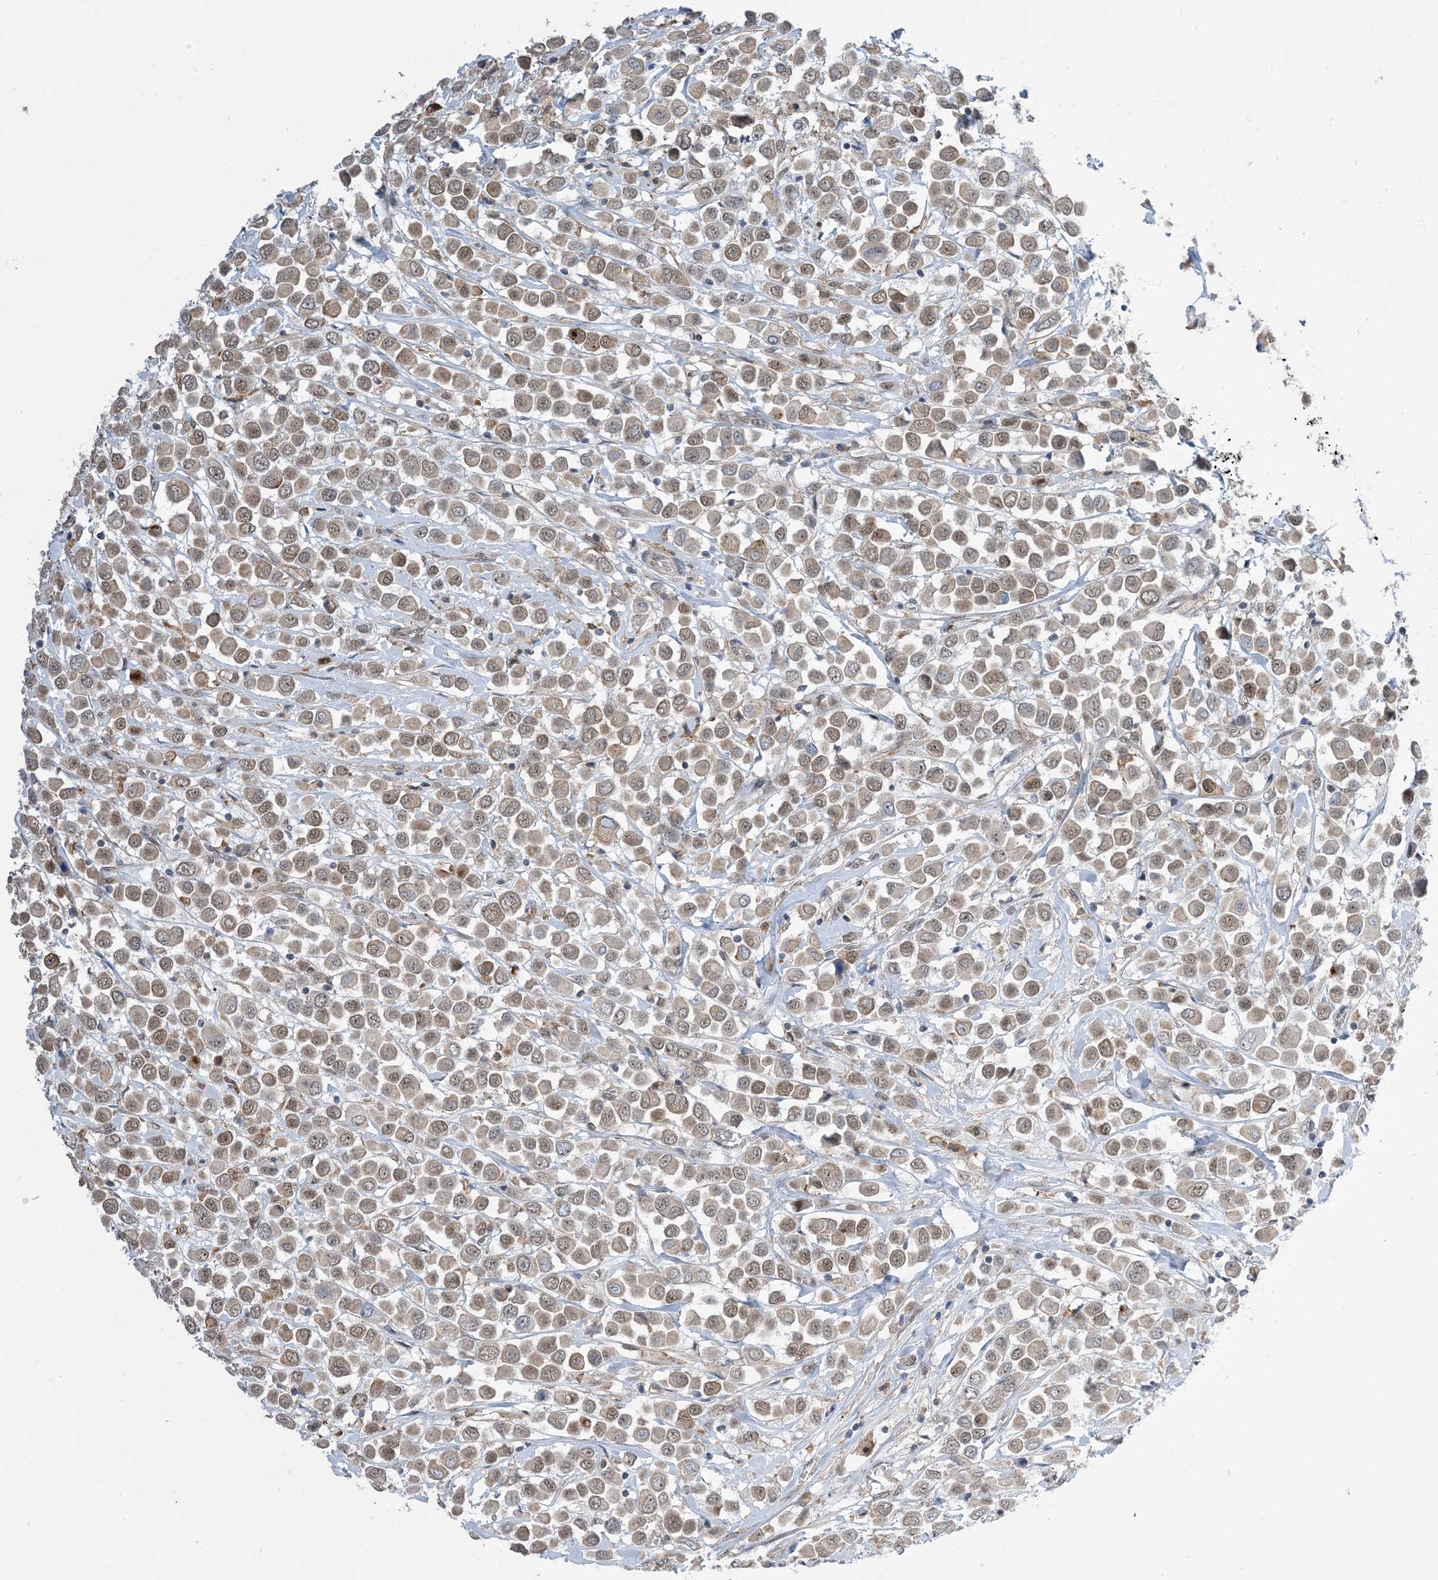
{"staining": {"intensity": "weak", "quantity": ">75%", "location": "cytoplasmic/membranous,nuclear"}, "tissue": "breast cancer", "cell_type": "Tumor cells", "image_type": "cancer", "snomed": [{"axis": "morphology", "description": "Duct carcinoma"}, {"axis": "topography", "description": "Breast"}], "caption": "A brown stain shows weak cytoplasmic/membranous and nuclear expression of a protein in human breast cancer tumor cells. (brown staining indicates protein expression, while blue staining denotes nuclei).", "gene": "ZNF8", "patient": {"sex": "female", "age": 61}}